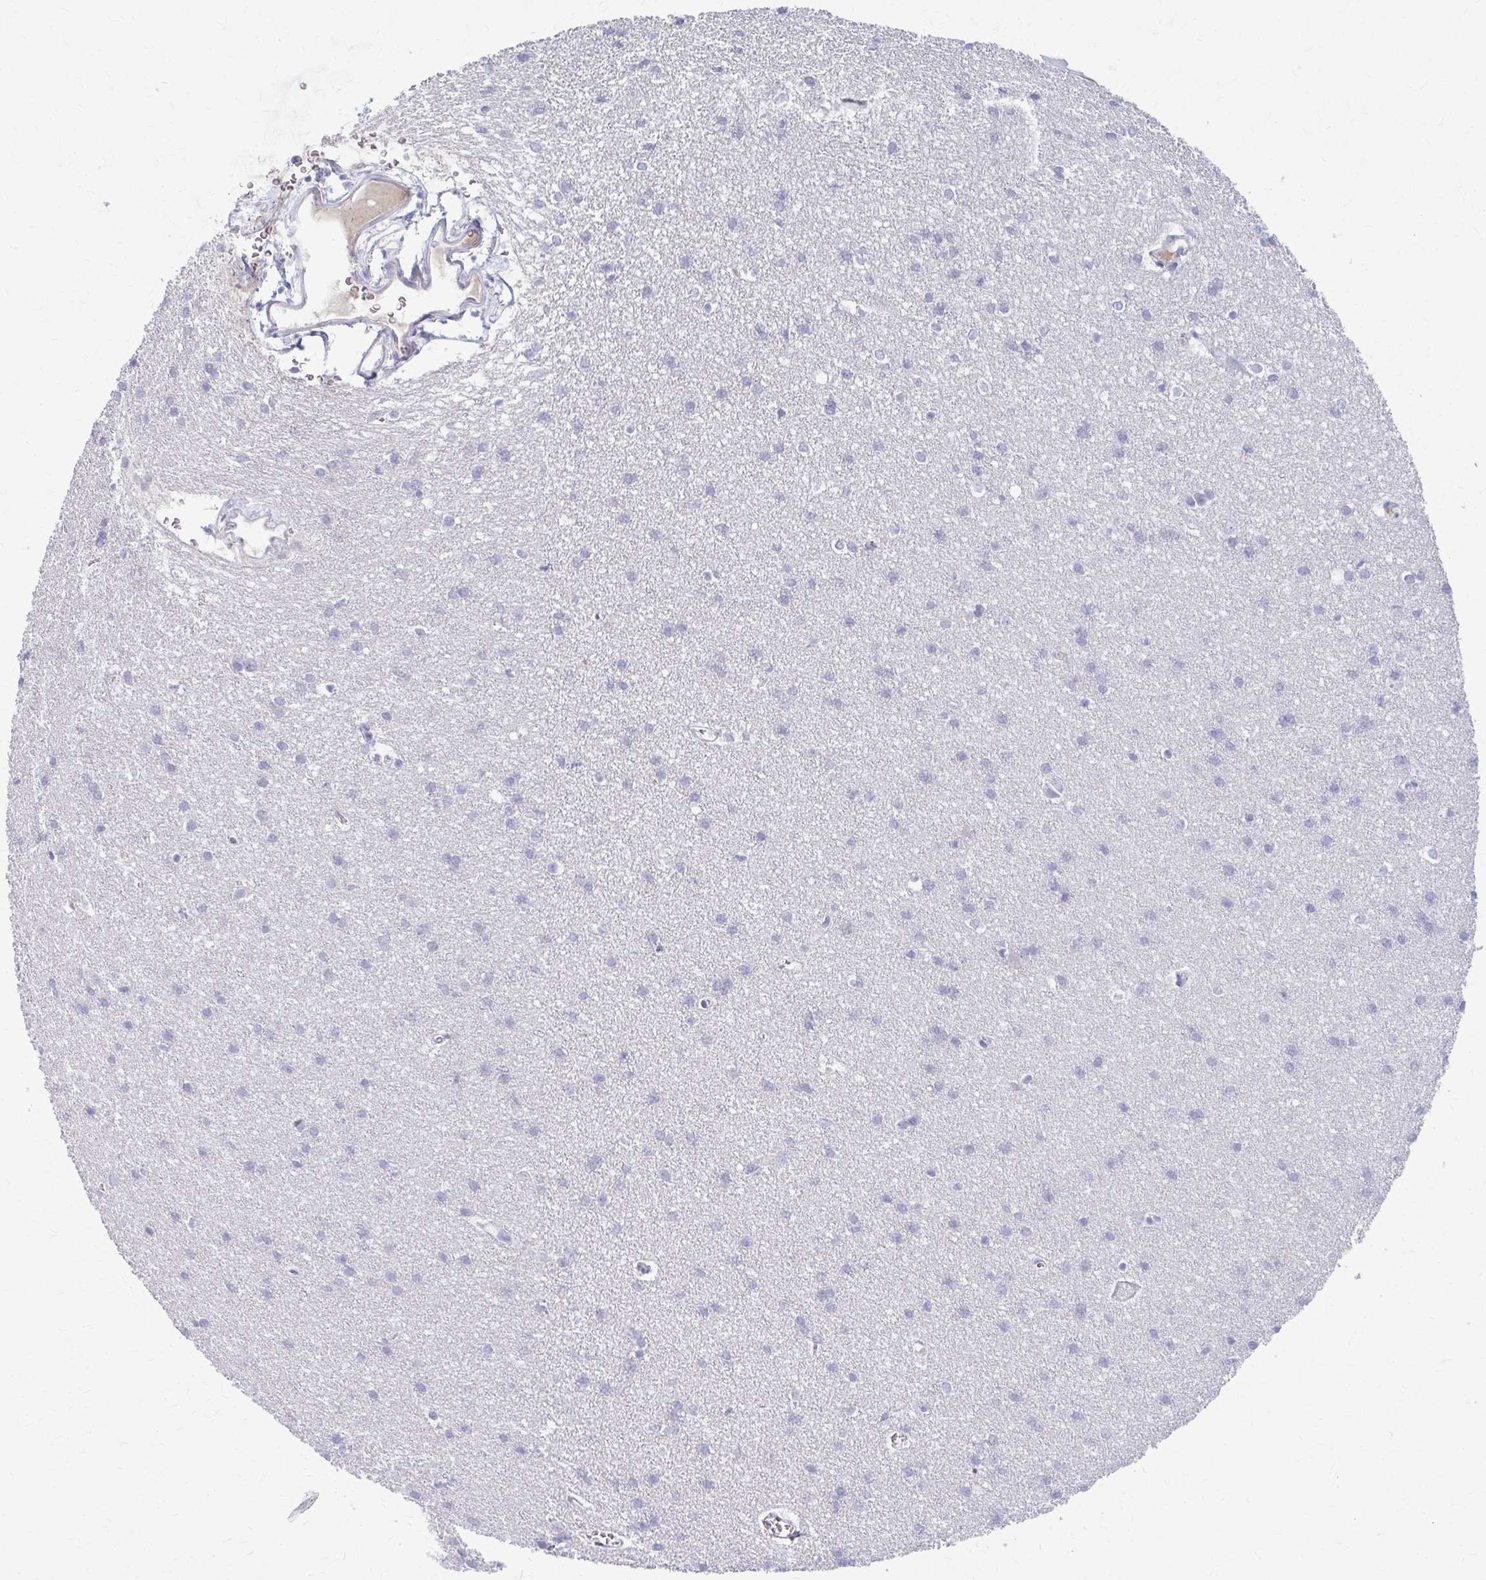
{"staining": {"intensity": "negative", "quantity": "none", "location": "none"}, "tissue": "cerebral cortex", "cell_type": "Endothelial cells", "image_type": "normal", "snomed": [{"axis": "morphology", "description": "Normal tissue, NOS"}, {"axis": "topography", "description": "Cerebral cortex"}], "caption": "IHC photomicrograph of unremarkable human cerebral cortex stained for a protein (brown), which shows no positivity in endothelial cells. The staining was performed using DAB to visualize the protein expression in brown, while the nuclei were stained in blue with hematoxylin (Magnification: 20x).", "gene": "ADIPOQ", "patient": {"sex": "male", "age": 37}}